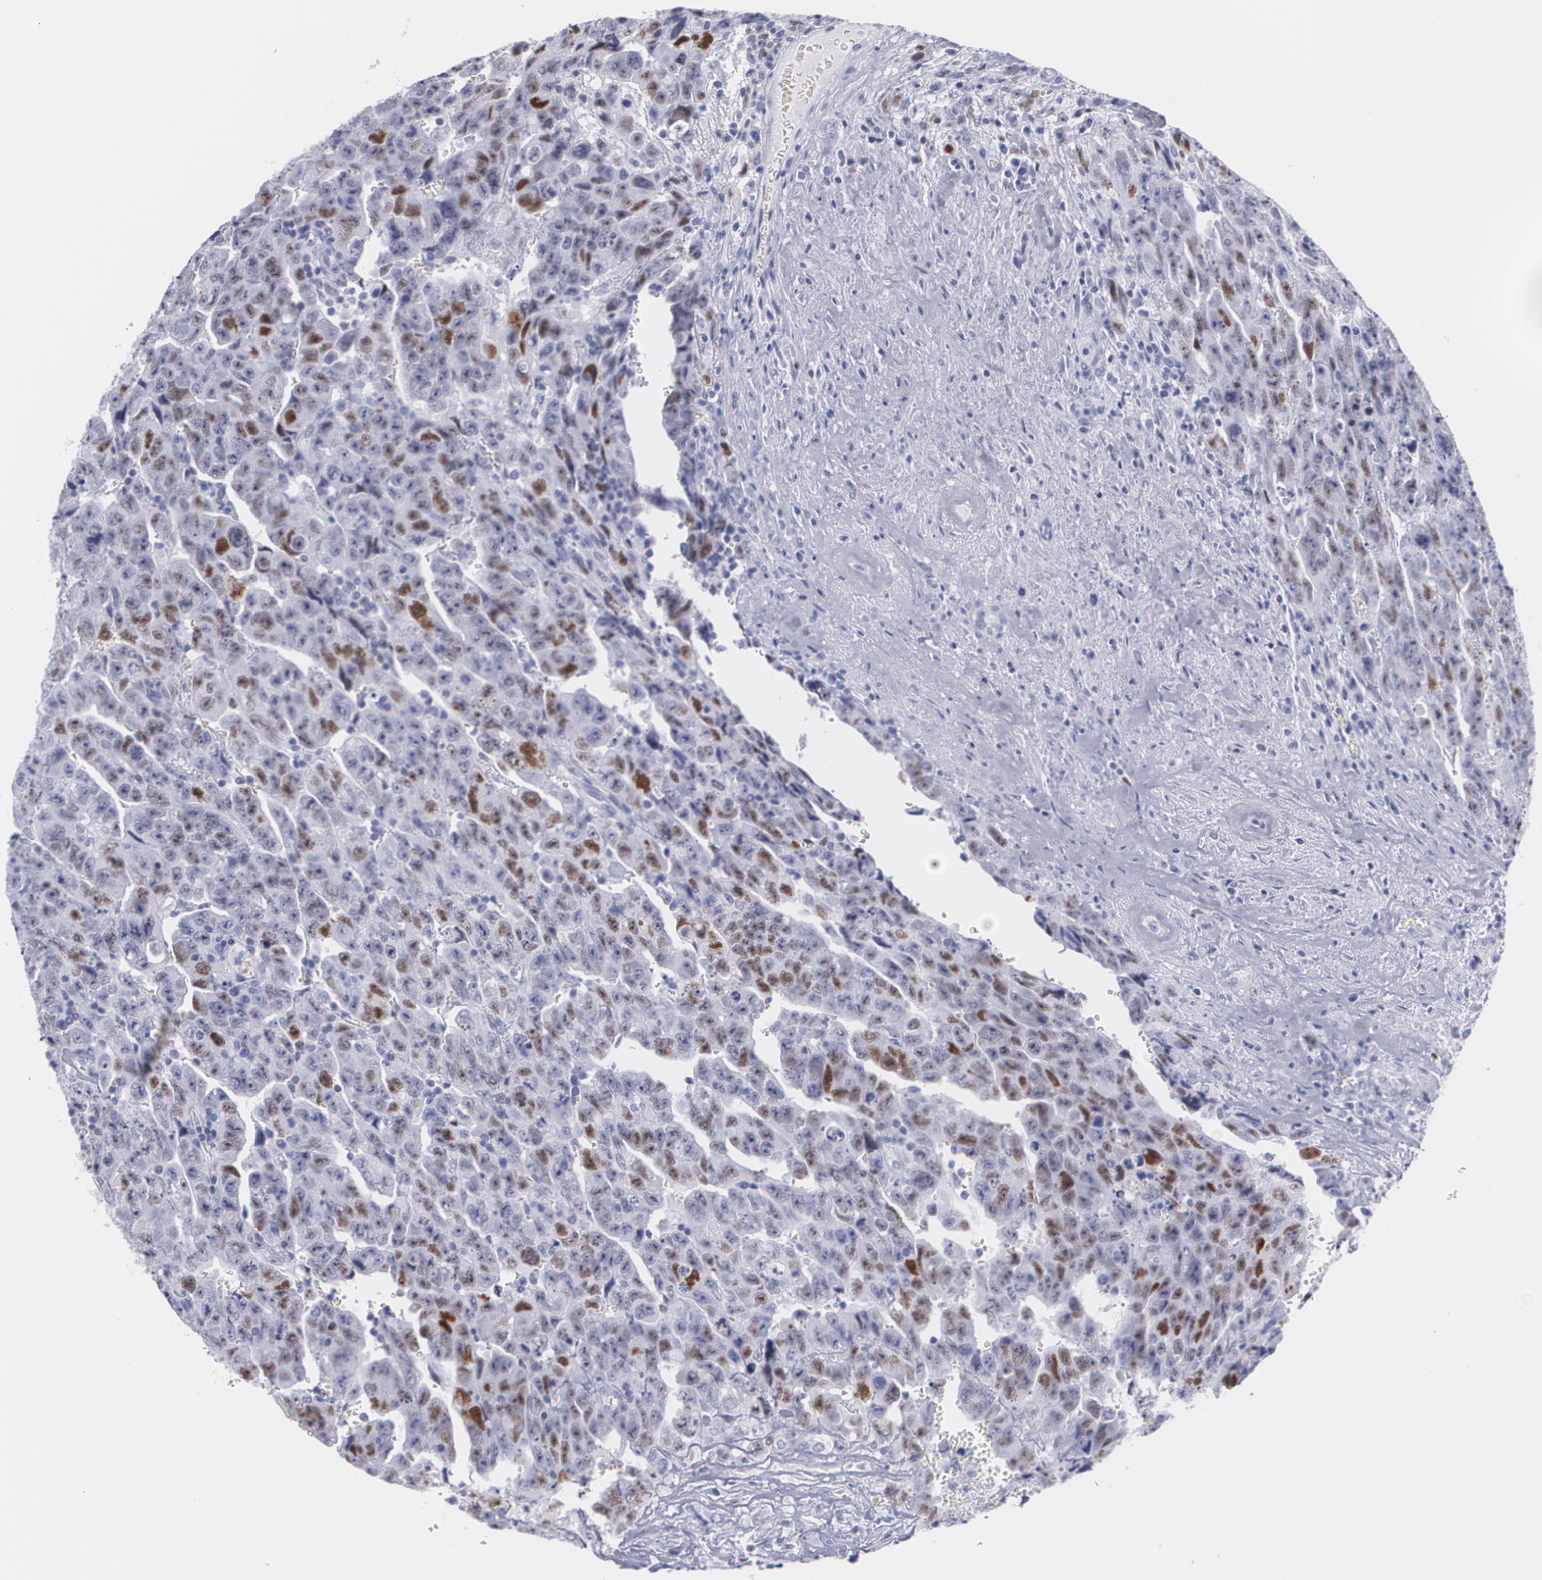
{"staining": {"intensity": "moderate", "quantity": "25%-75%", "location": "nuclear"}, "tissue": "testis cancer", "cell_type": "Tumor cells", "image_type": "cancer", "snomed": [{"axis": "morphology", "description": "Carcinoma, Embryonal, NOS"}, {"axis": "topography", "description": "Testis"}], "caption": "Human testis embryonal carcinoma stained for a protein (brown) shows moderate nuclear positive expression in approximately 25%-75% of tumor cells.", "gene": "TP53", "patient": {"sex": "male", "age": 28}}